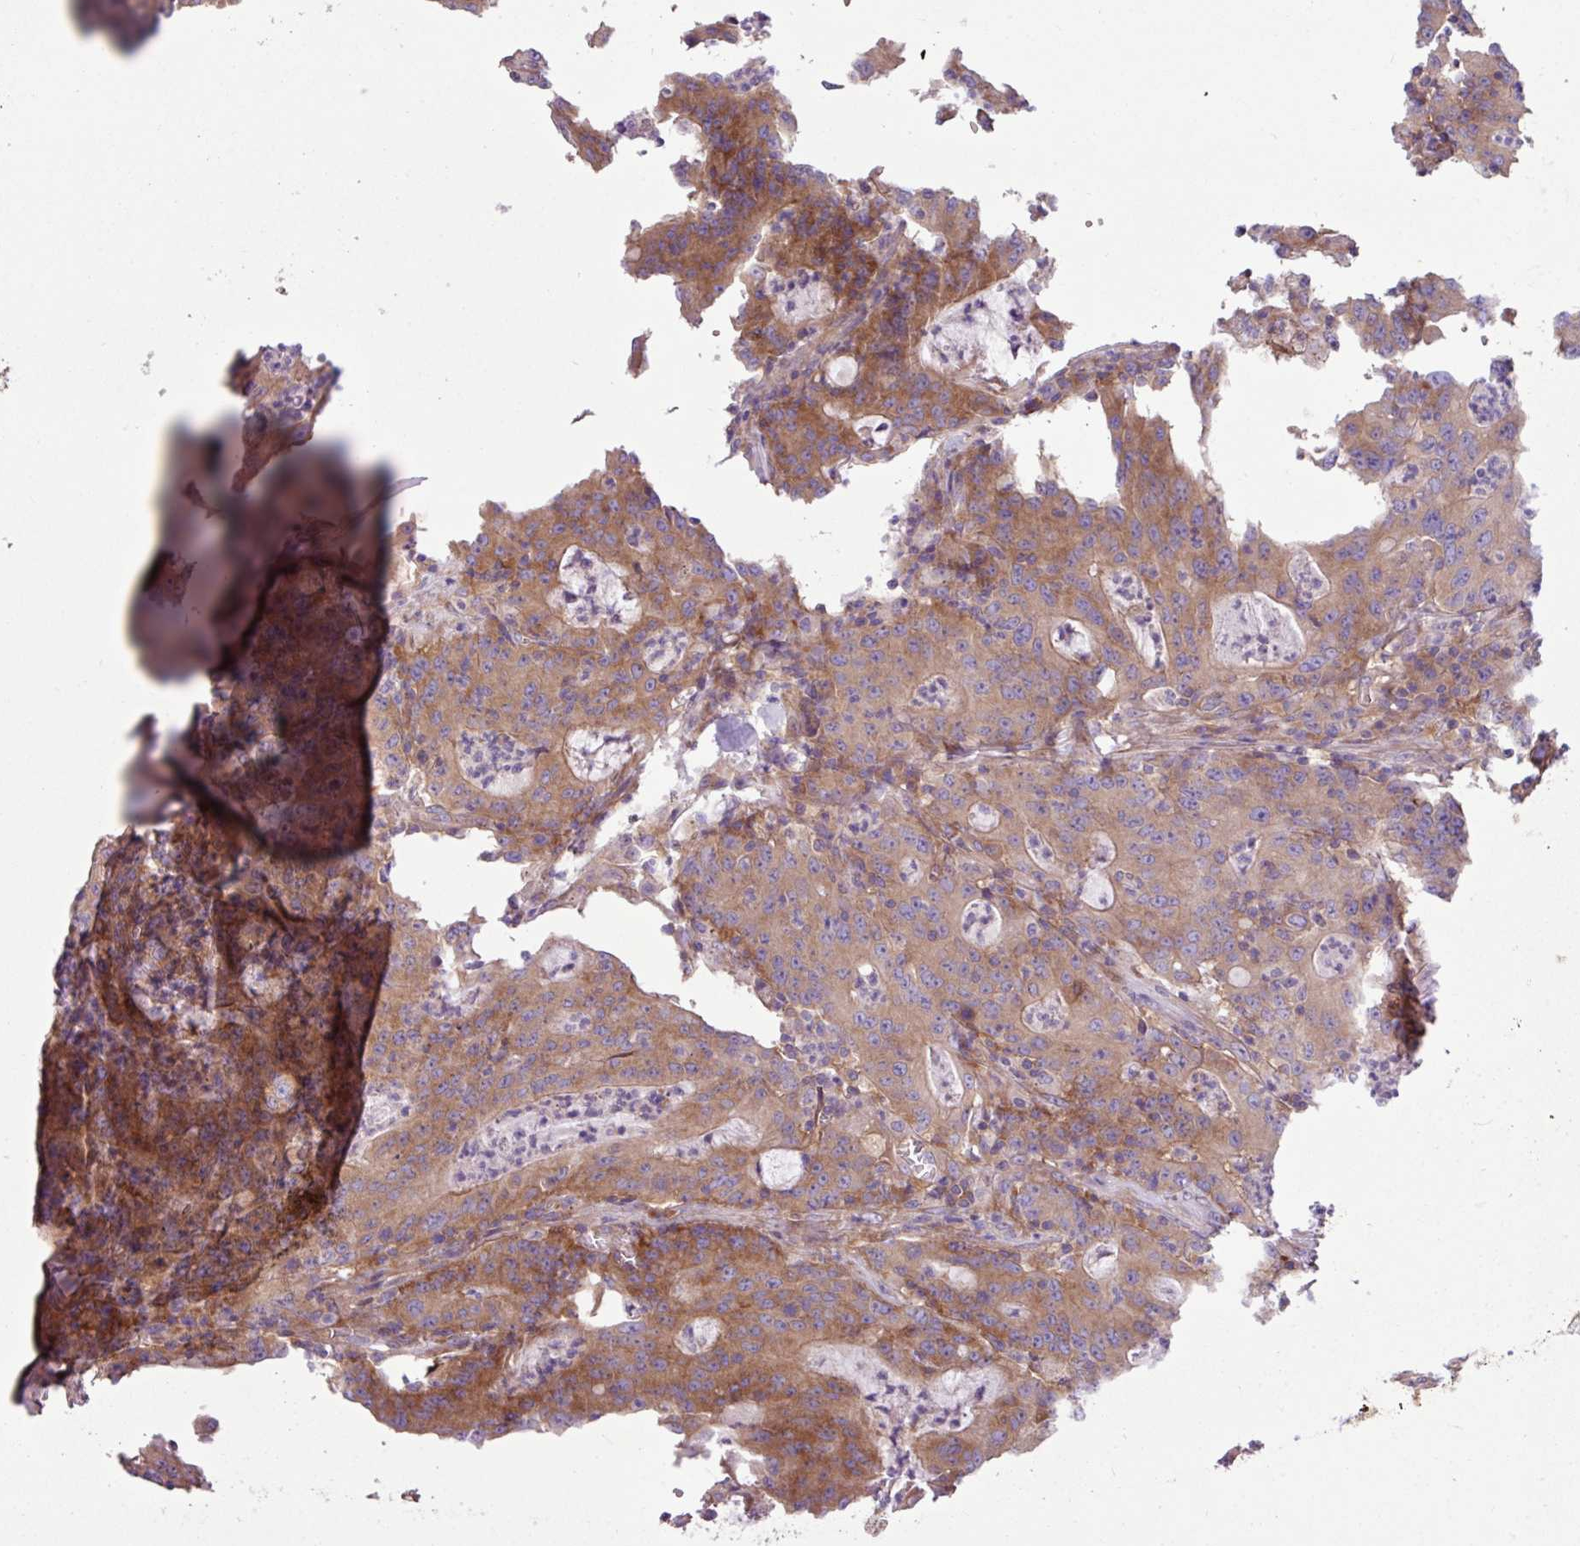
{"staining": {"intensity": "moderate", "quantity": ">75%", "location": "cytoplasmic/membranous"}, "tissue": "colorectal cancer", "cell_type": "Tumor cells", "image_type": "cancer", "snomed": [{"axis": "morphology", "description": "Adenocarcinoma, NOS"}, {"axis": "topography", "description": "Colon"}], "caption": "Immunohistochemistry micrograph of human adenocarcinoma (colorectal) stained for a protein (brown), which demonstrates medium levels of moderate cytoplasmic/membranous expression in about >75% of tumor cells.", "gene": "MROH2A", "patient": {"sex": "male", "age": 83}}